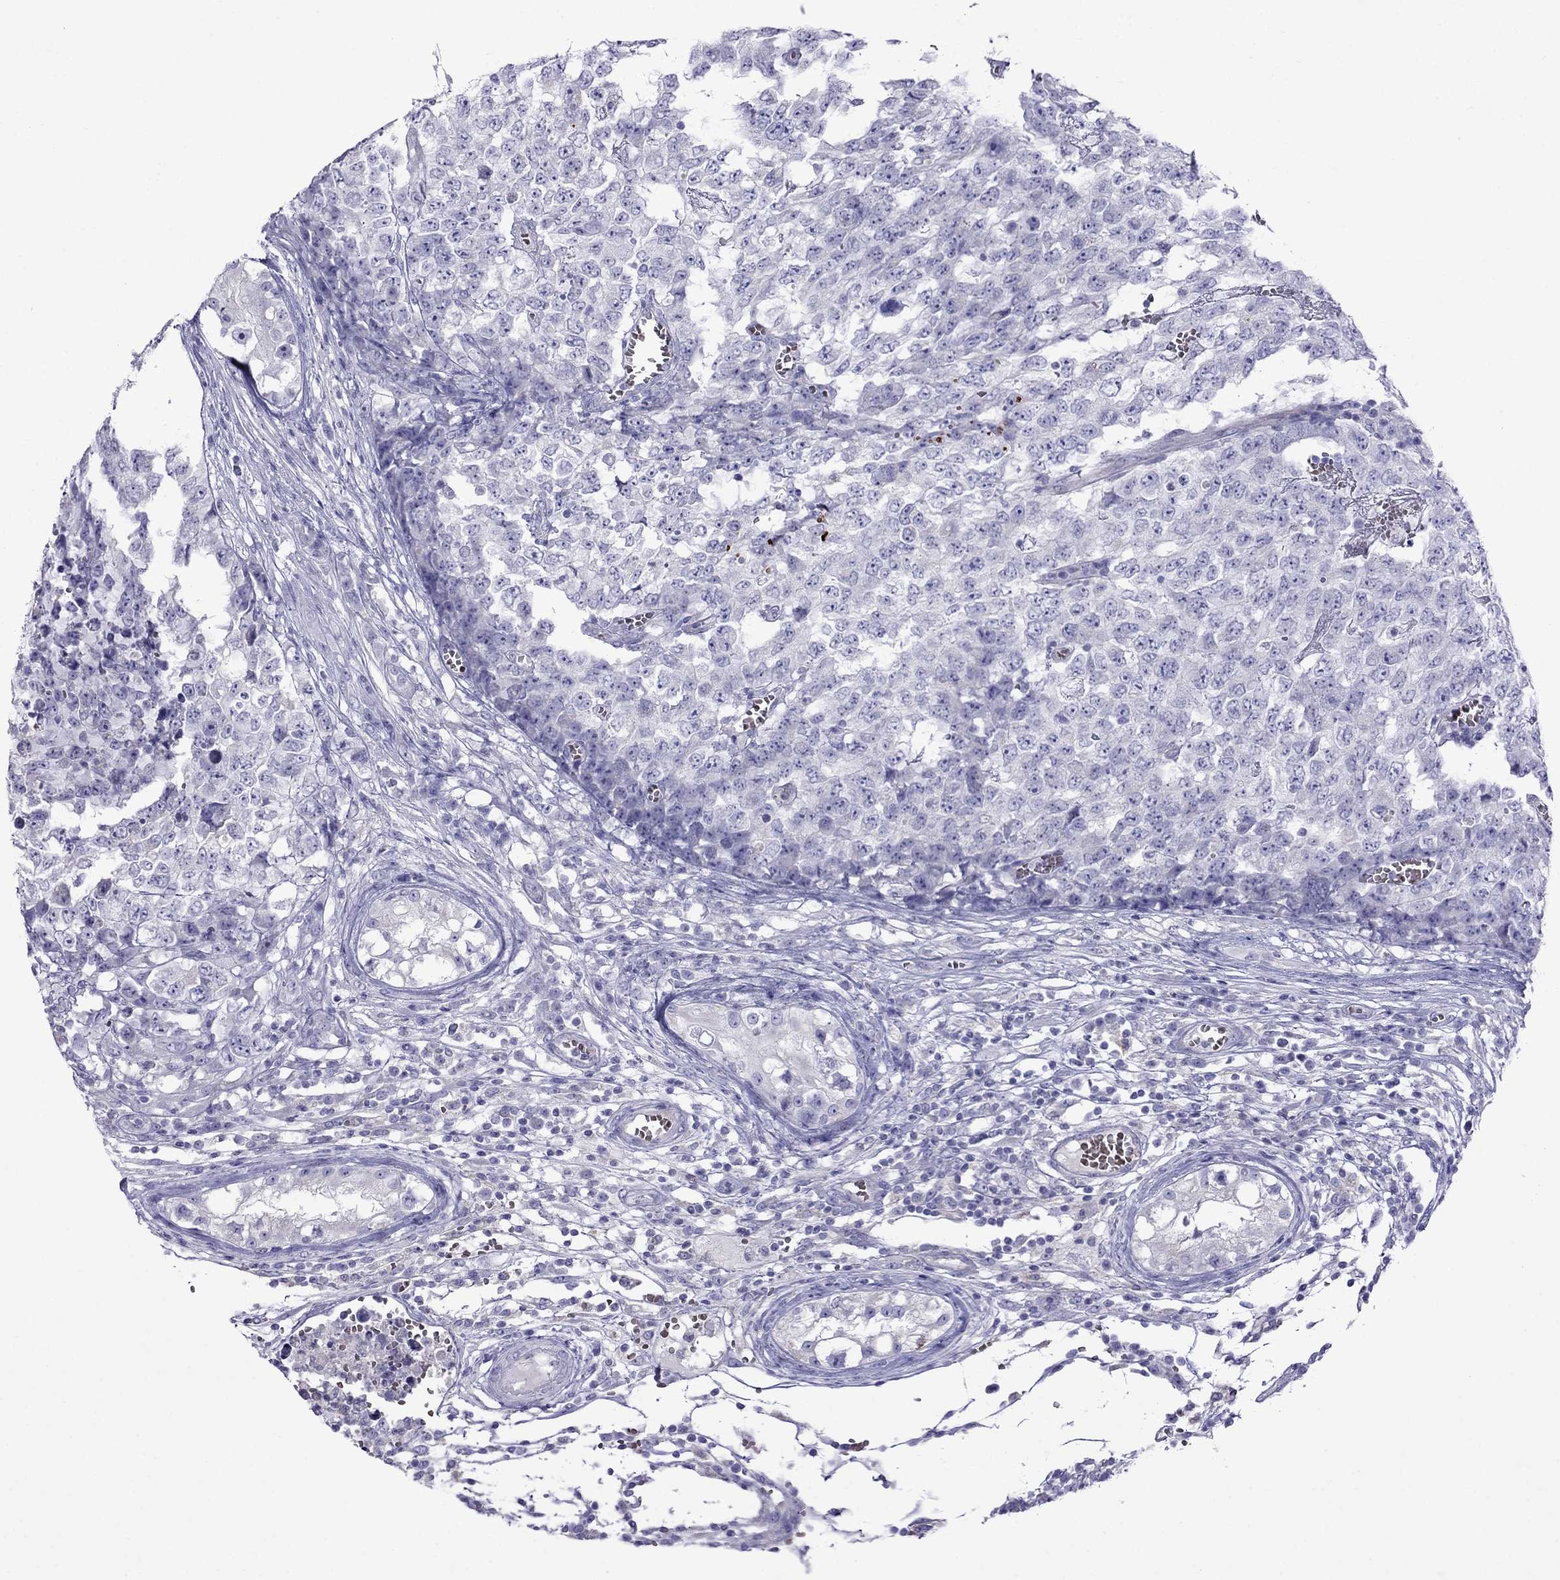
{"staining": {"intensity": "negative", "quantity": "none", "location": "none"}, "tissue": "testis cancer", "cell_type": "Tumor cells", "image_type": "cancer", "snomed": [{"axis": "morphology", "description": "Carcinoma, Embryonal, NOS"}, {"axis": "topography", "description": "Testis"}], "caption": "This is an immunohistochemistry (IHC) image of embryonal carcinoma (testis). There is no positivity in tumor cells.", "gene": "TDRD1", "patient": {"sex": "male", "age": 23}}